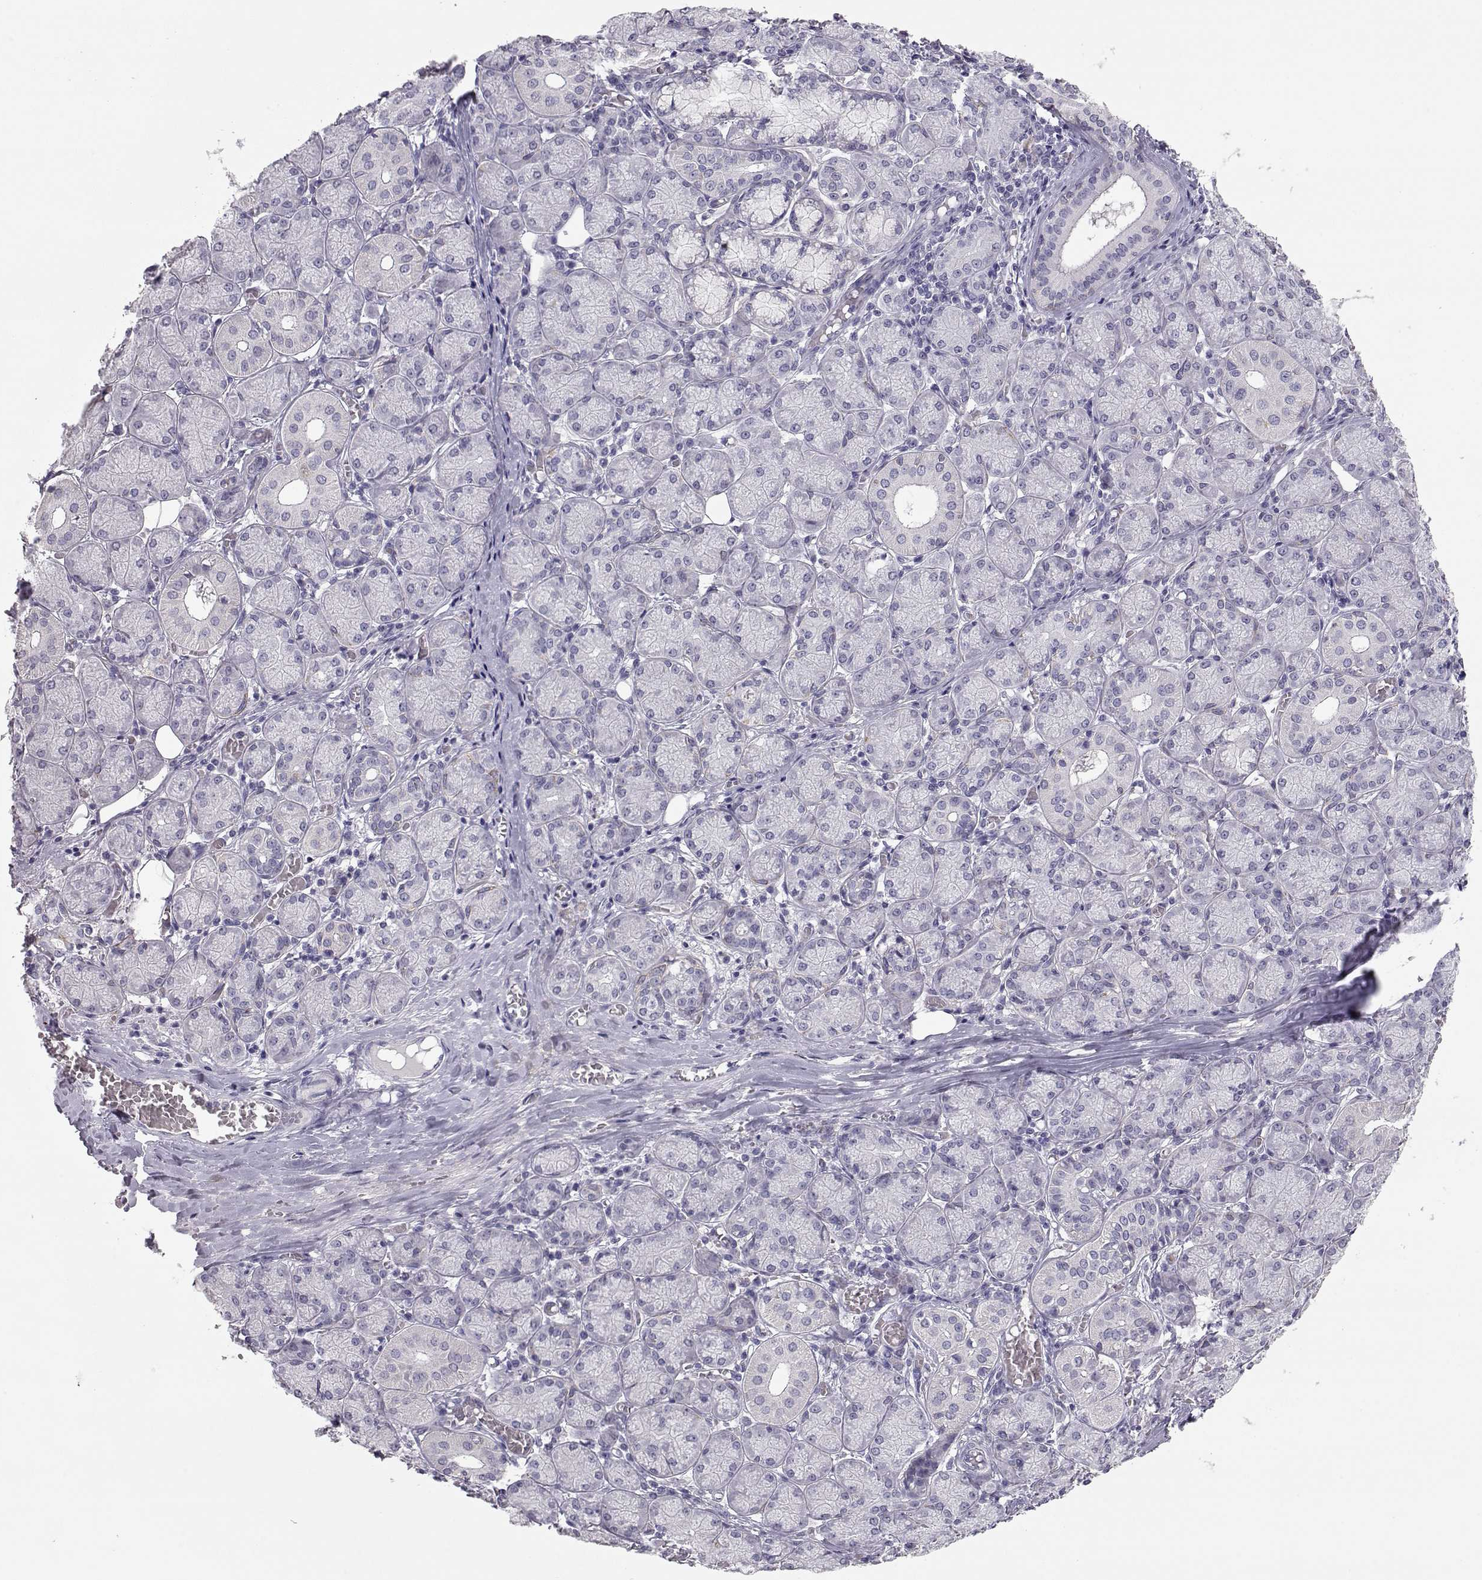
{"staining": {"intensity": "strong", "quantity": "<25%", "location": "cytoplasmic/membranous"}, "tissue": "salivary gland", "cell_type": "Glandular cells", "image_type": "normal", "snomed": [{"axis": "morphology", "description": "Normal tissue, NOS"}, {"axis": "topography", "description": "Salivary gland"}, {"axis": "topography", "description": "Peripheral nerve tissue"}], "caption": "Protein analysis of unremarkable salivary gland reveals strong cytoplasmic/membranous staining in approximately <25% of glandular cells.", "gene": "LAMB3", "patient": {"sex": "female", "age": 24}}